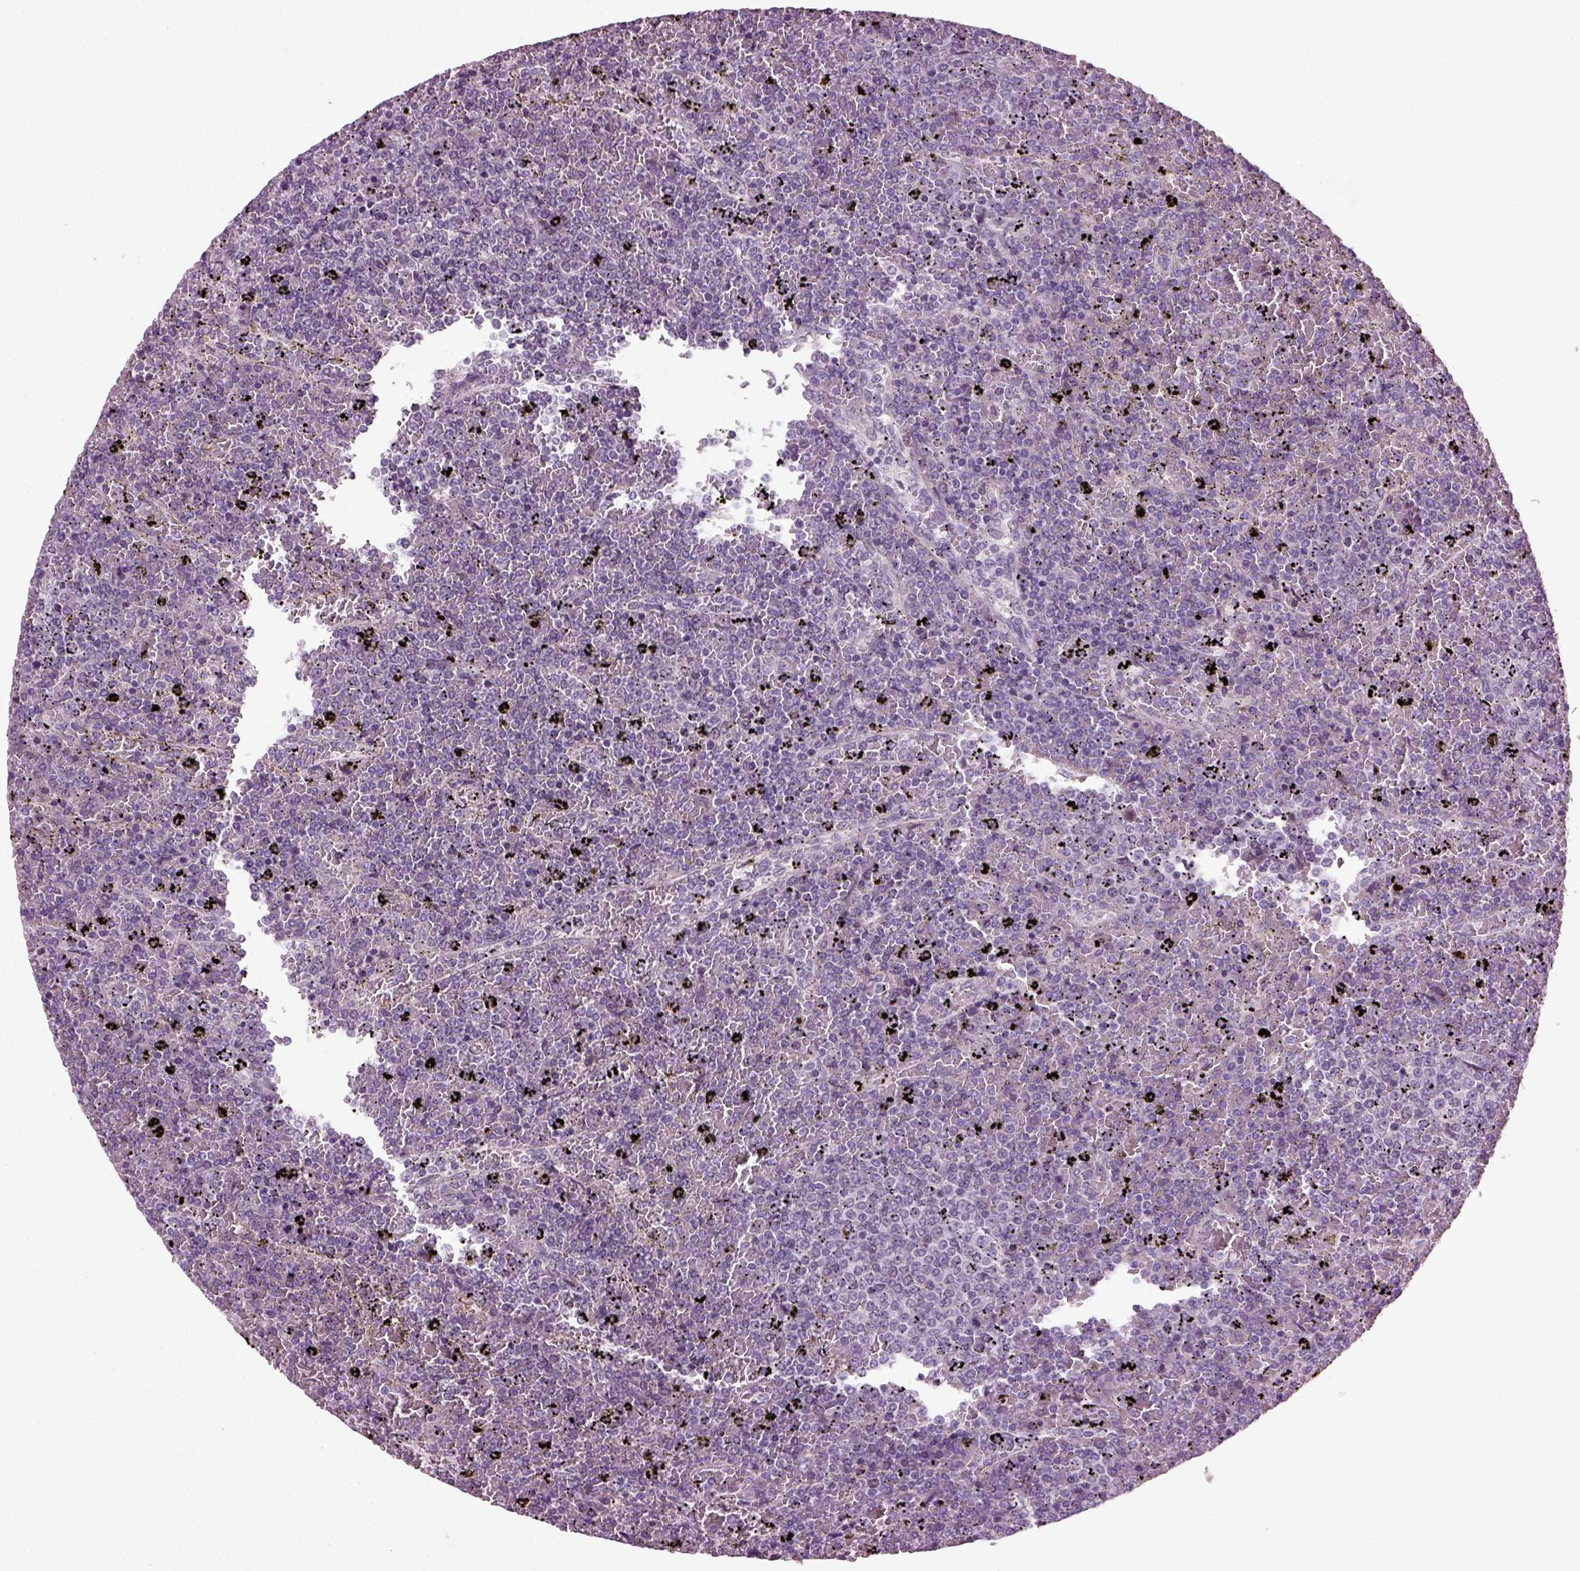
{"staining": {"intensity": "negative", "quantity": "none", "location": "none"}, "tissue": "lymphoma", "cell_type": "Tumor cells", "image_type": "cancer", "snomed": [{"axis": "morphology", "description": "Malignant lymphoma, non-Hodgkin's type, Low grade"}, {"axis": "topography", "description": "Spleen"}], "caption": "IHC histopathology image of neoplastic tissue: low-grade malignant lymphoma, non-Hodgkin's type stained with DAB (3,3'-diaminobenzidine) displays no significant protein staining in tumor cells. Nuclei are stained in blue.", "gene": "SCG5", "patient": {"sex": "female", "age": 77}}